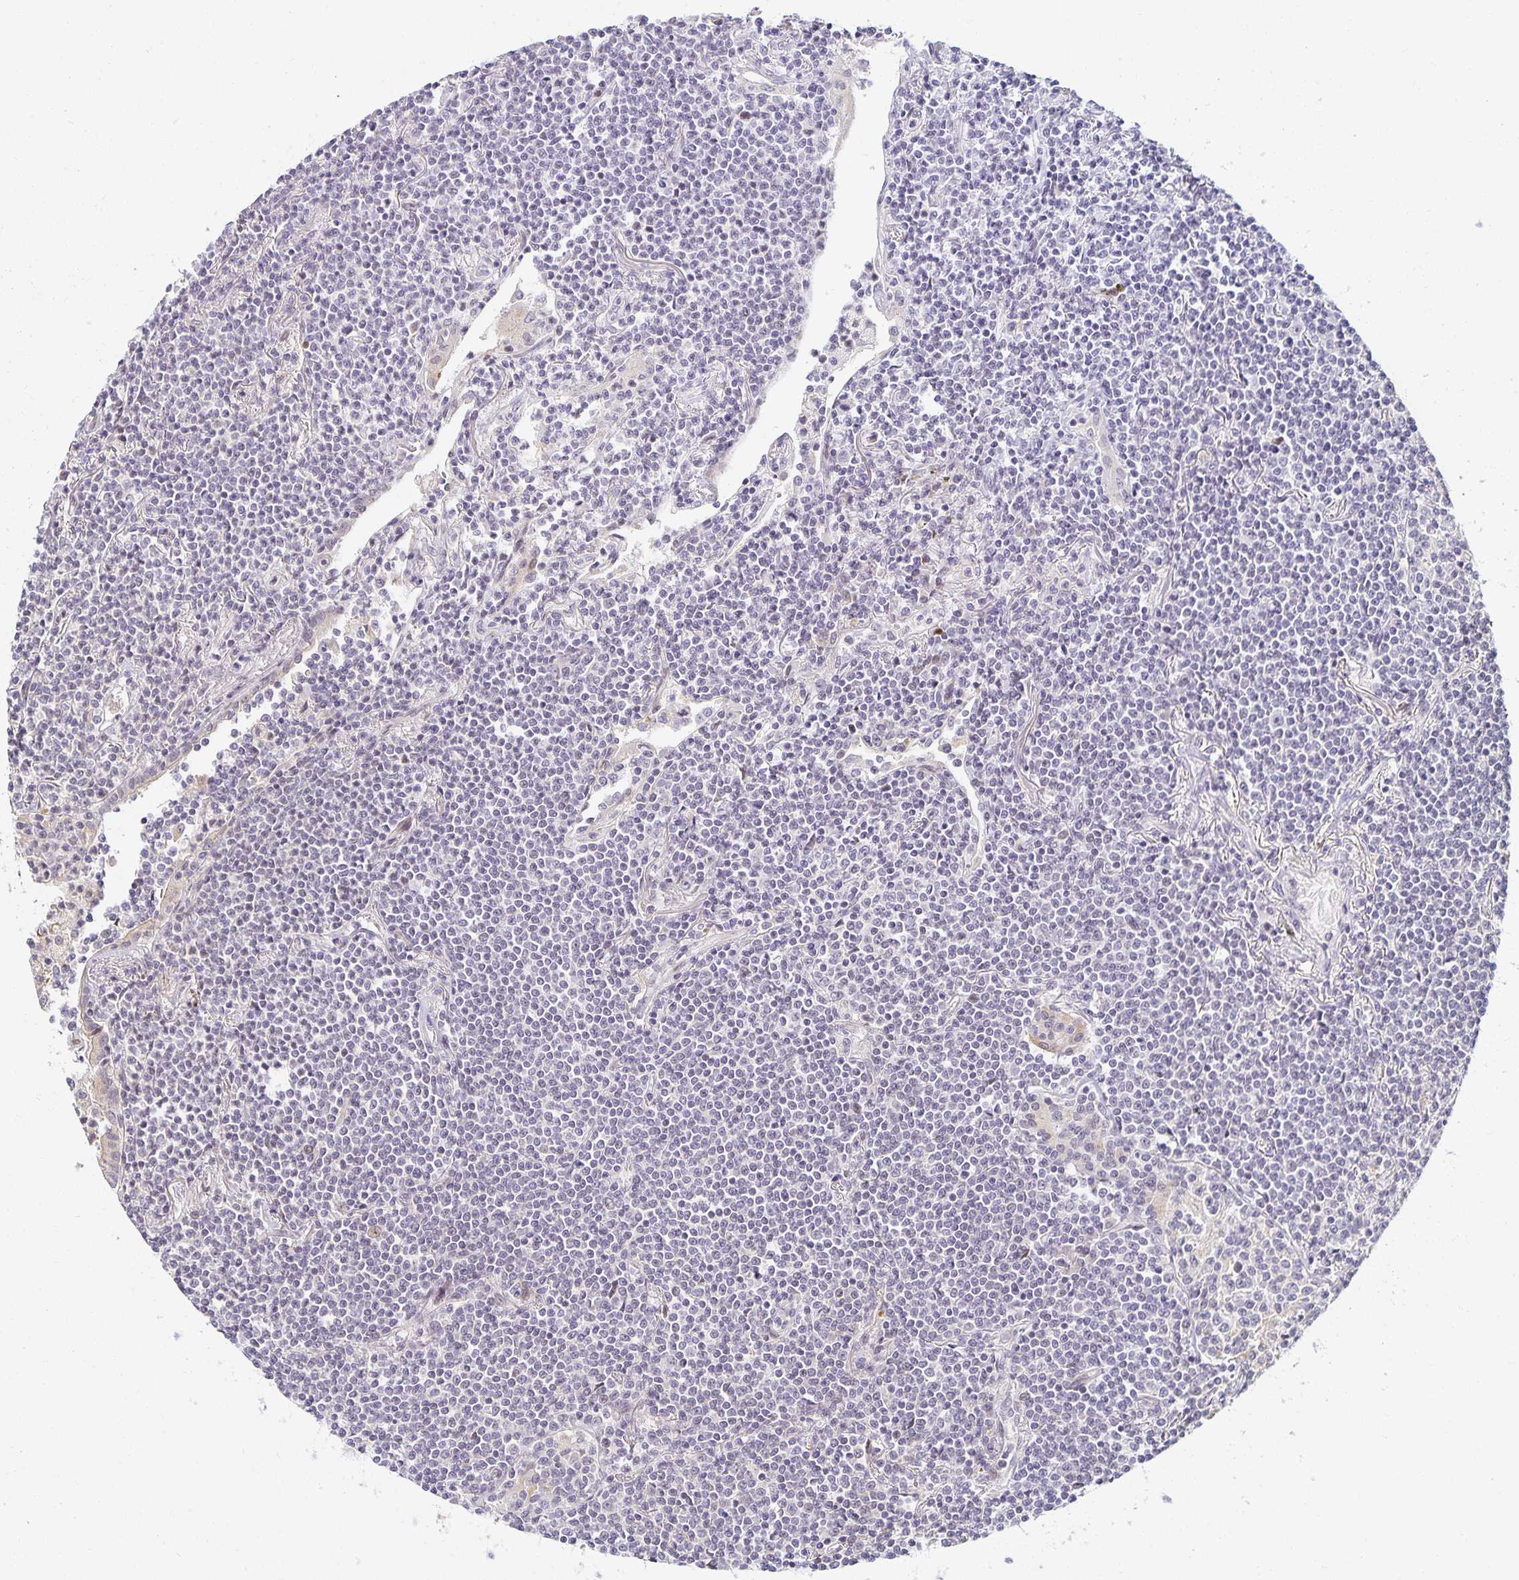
{"staining": {"intensity": "negative", "quantity": "none", "location": "none"}, "tissue": "lymphoma", "cell_type": "Tumor cells", "image_type": "cancer", "snomed": [{"axis": "morphology", "description": "Malignant lymphoma, non-Hodgkin's type, Low grade"}, {"axis": "topography", "description": "Lung"}], "caption": "High magnification brightfield microscopy of low-grade malignant lymphoma, non-Hodgkin's type stained with DAB (brown) and counterstained with hematoxylin (blue): tumor cells show no significant positivity. The staining is performed using DAB brown chromogen with nuclei counter-stained in using hematoxylin.", "gene": "EHF", "patient": {"sex": "female", "age": 71}}